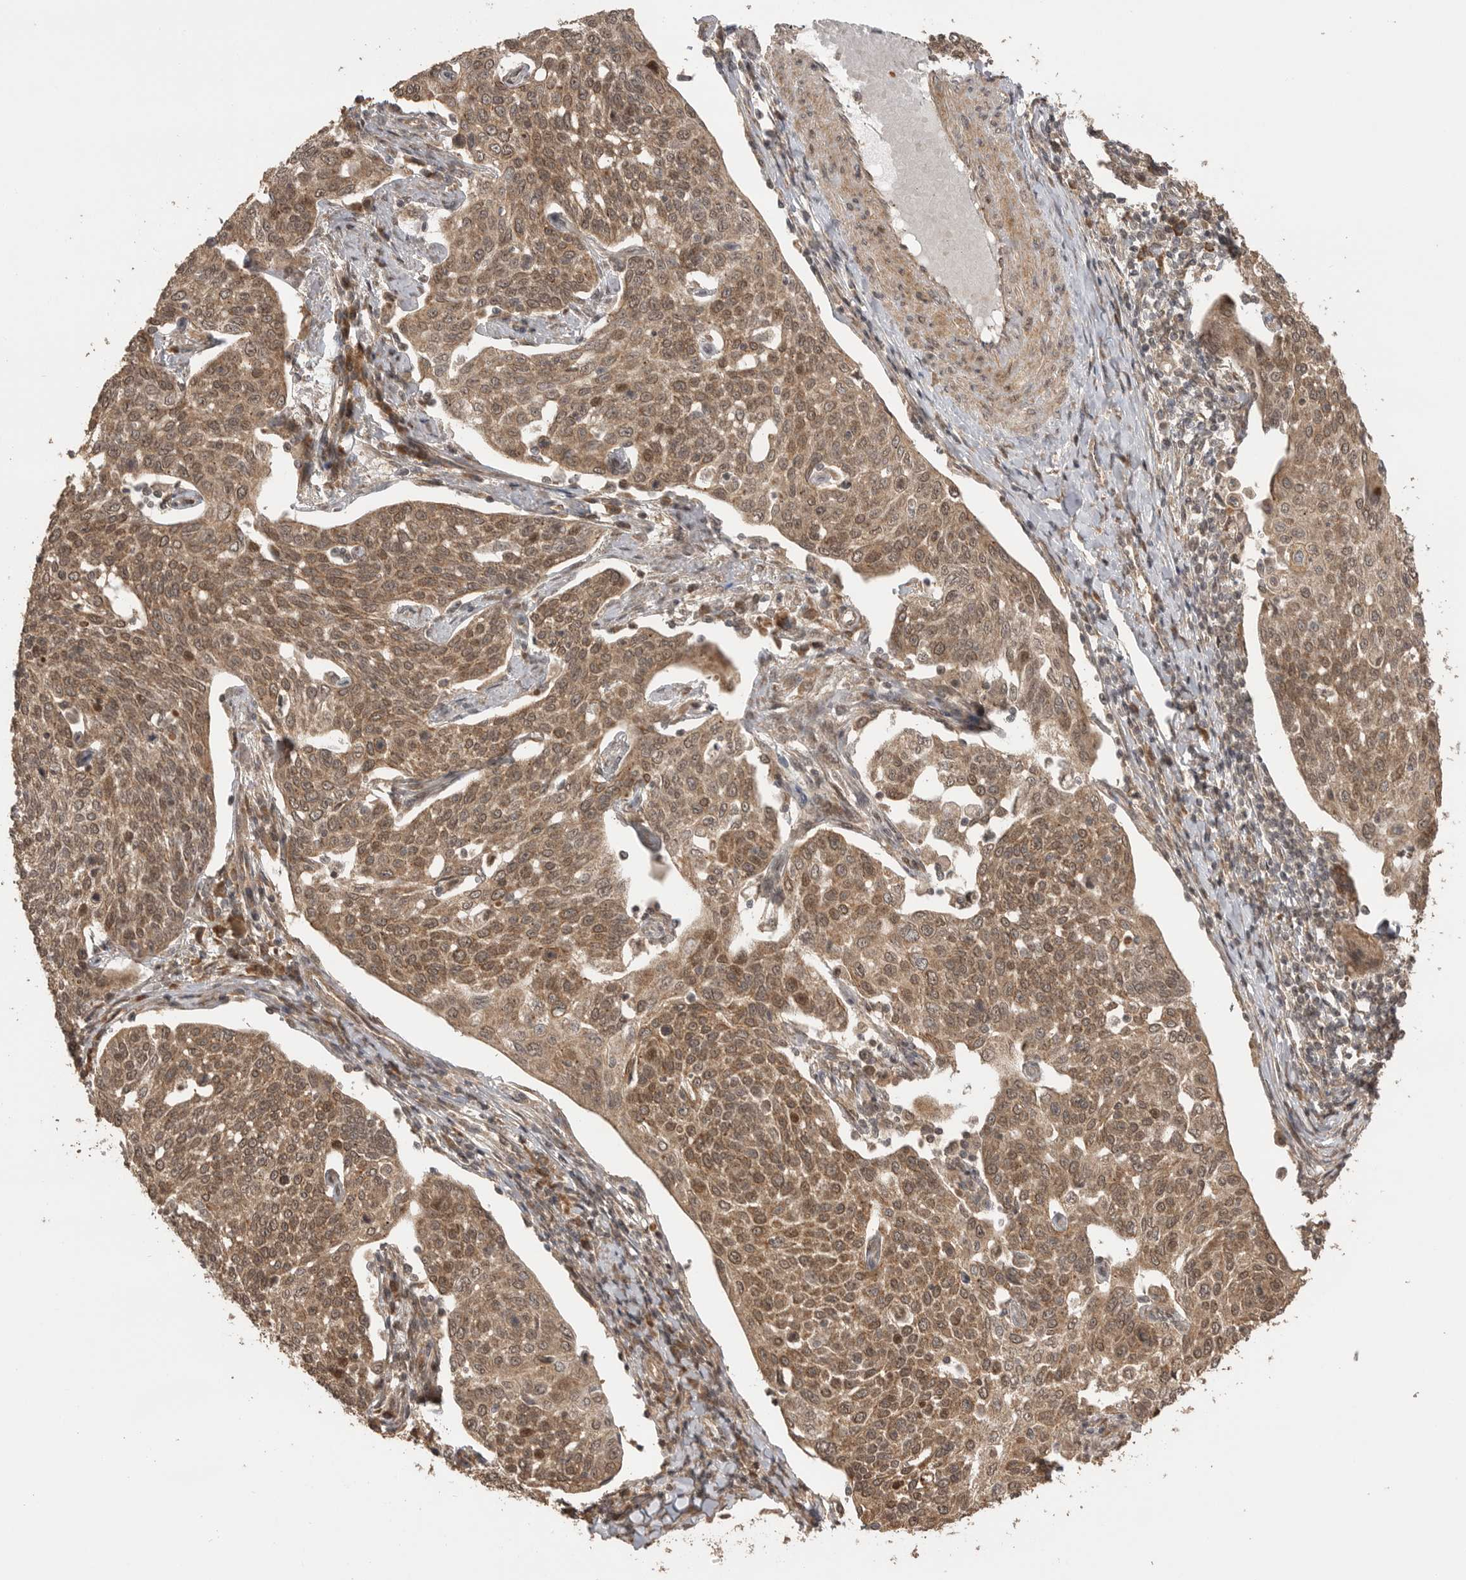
{"staining": {"intensity": "moderate", "quantity": ">75%", "location": "cytoplasmic/membranous,nuclear"}, "tissue": "cervical cancer", "cell_type": "Tumor cells", "image_type": "cancer", "snomed": [{"axis": "morphology", "description": "Squamous cell carcinoma, NOS"}, {"axis": "topography", "description": "Cervix"}], "caption": "High-magnification brightfield microscopy of cervical cancer (squamous cell carcinoma) stained with DAB (3,3'-diaminobenzidine) (brown) and counterstained with hematoxylin (blue). tumor cells exhibit moderate cytoplasmic/membranous and nuclear expression is identified in about>75% of cells. The protein is shown in brown color, while the nuclei are stained blue.", "gene": "BOC", "patient": {"sex": "female", "age": 34}}